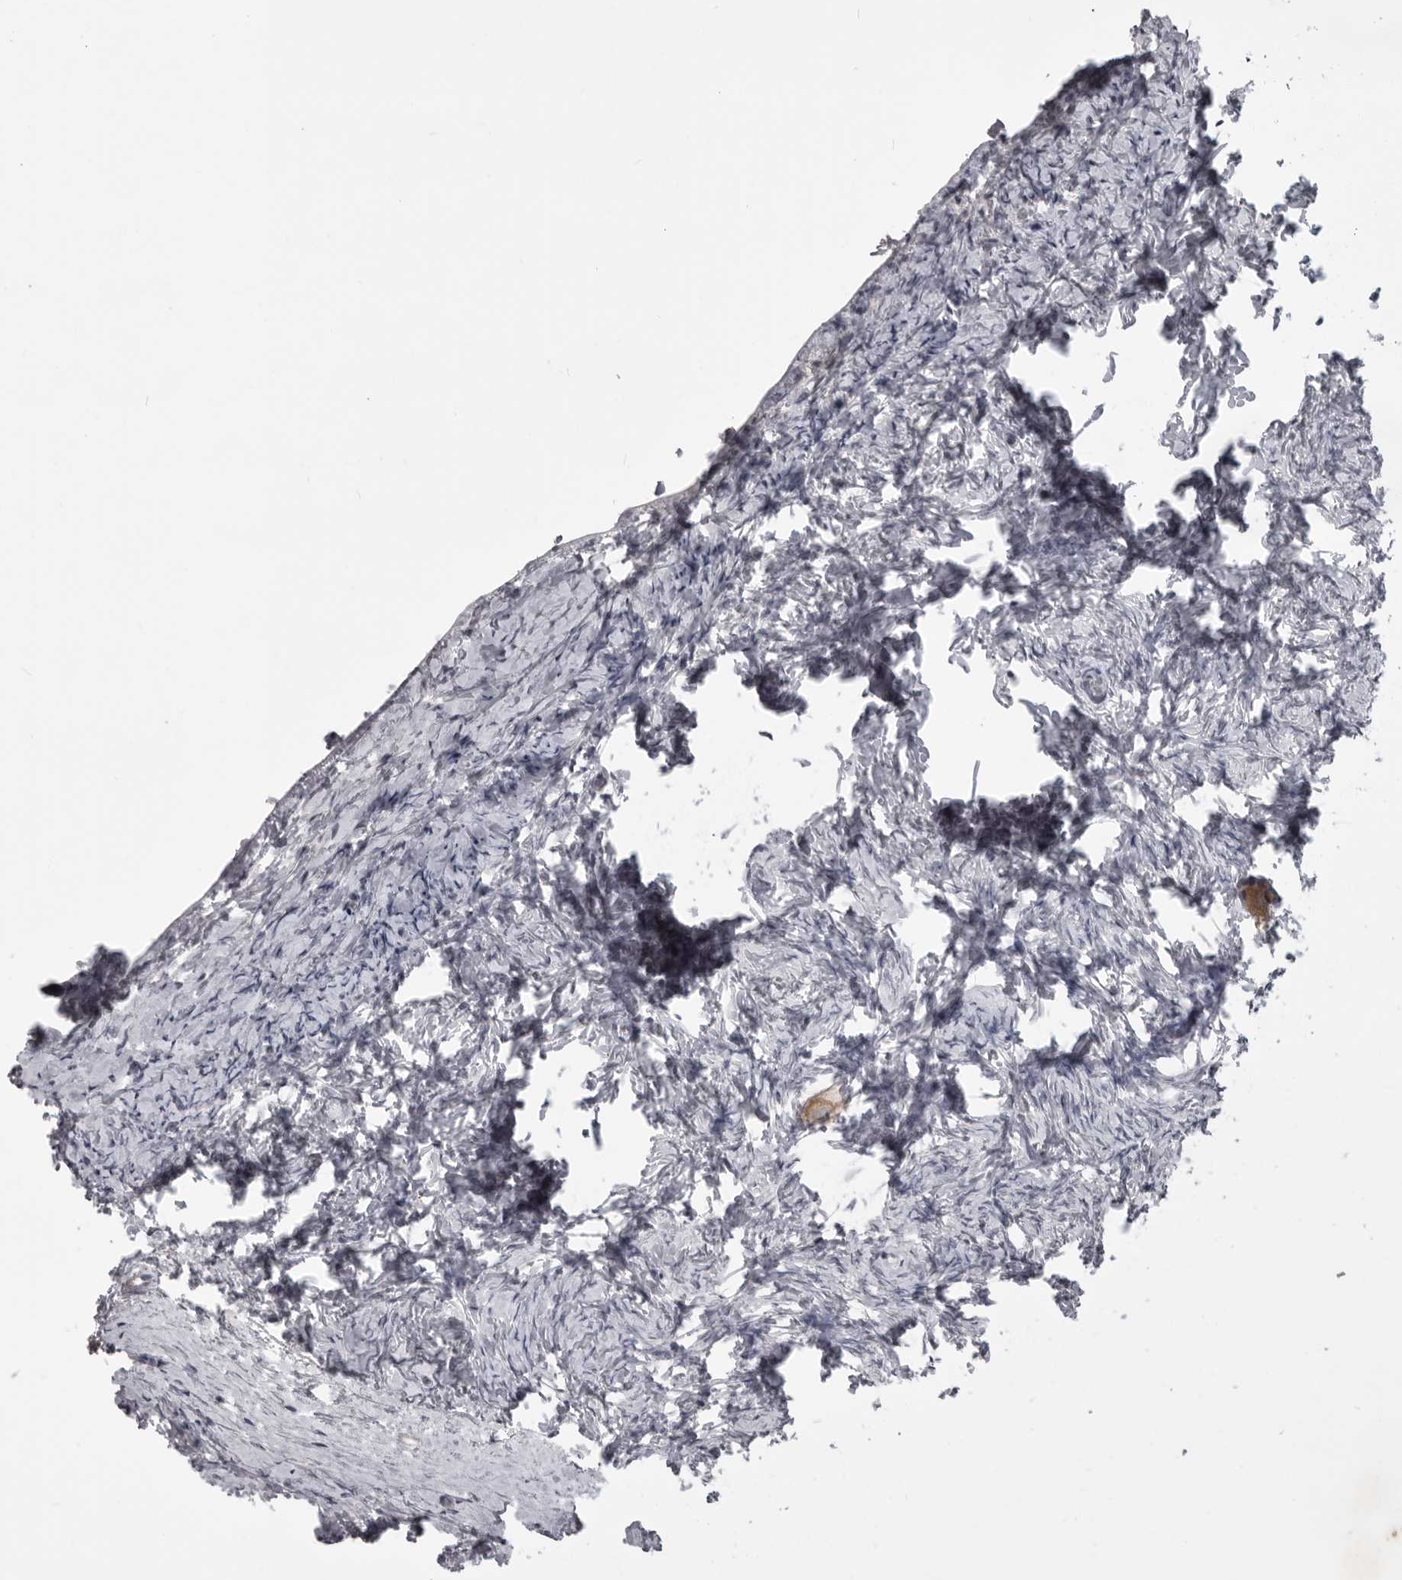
{"staining": {"intensity": "weak", "quantity": ">75%", "location": "cytoplasmic/membranous"}, "tissue": "ovary", "cell_type": "Follicle cells", "image_type": "normal", "snomed": [{"axis": "morphology", "description": "Normal tissue, NOS"}, {"axis": "topography", "description": "Ovary"}], "caption": "Immunohistochemistry (IHC) of unremarkable human ovary exhibits low levels of weak cytoplasmic/membranous expression in approximately >75% of follicle cells. (DAB IHC, brown staining for protein, blue staining for nuclei).", "gene": "MRTO4", "patient": {"sex": "female", "age": 27}}